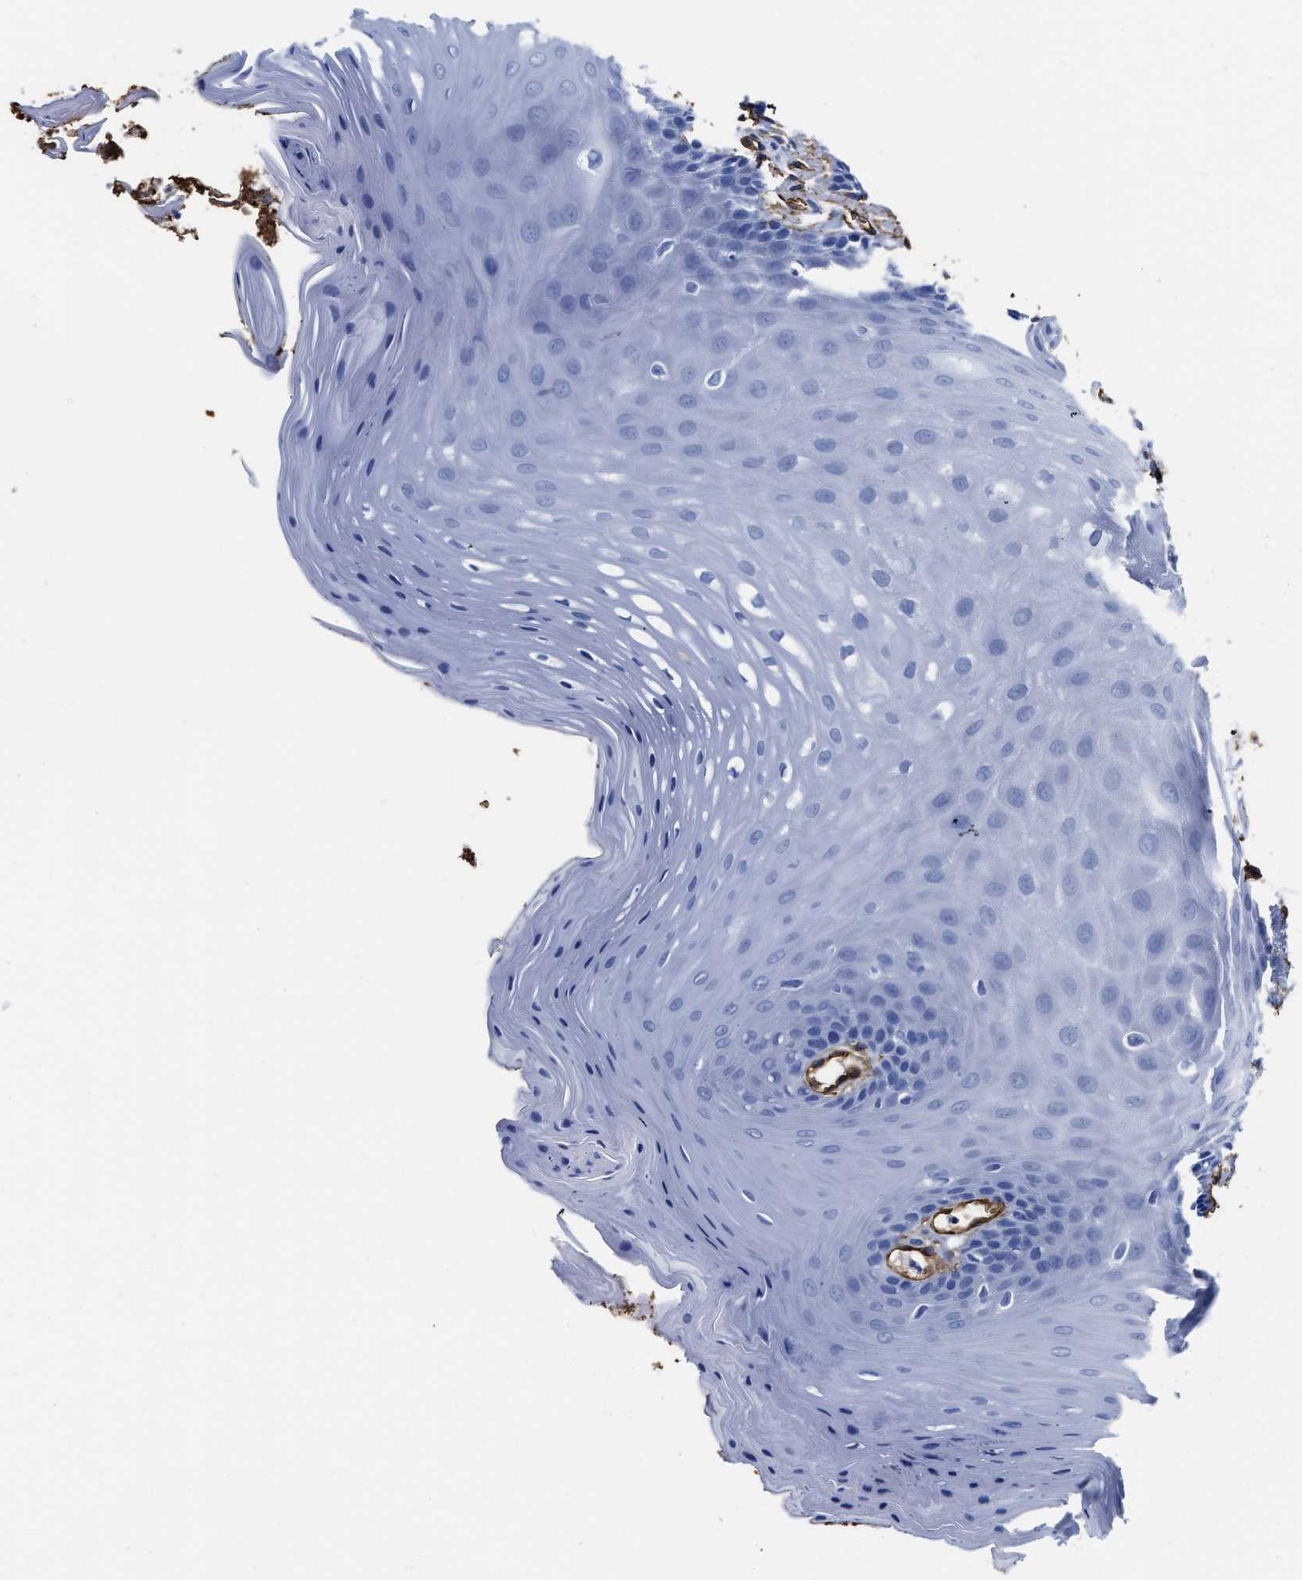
{"staining": {"intensity": "negative", "quantity": "none", "location": "none"}, "tissue": "oral mucosa", "cell_type": "Squamous epithelial cells", "image_type": "normal", "snomed": [{"axis": "morphology", "description": "Normal tissue, NOS"}, {"axis": "morphology", "description": "Squamous cell carcinoma, NOS"}, {"axis": "topography", "description": "Oral tissue"}, {"axis": "topography", "description": "Head-Neck"}], "caption": "IHC micrograph of unremarkable oral mucosa: human oral mucosa stained with DAB (3,3'-diaminobenzidine) shows no significant protein positivity in squamous epithelial cells.", "gene": "AQP1", "patient": {"sex": "male", "age": 71}}